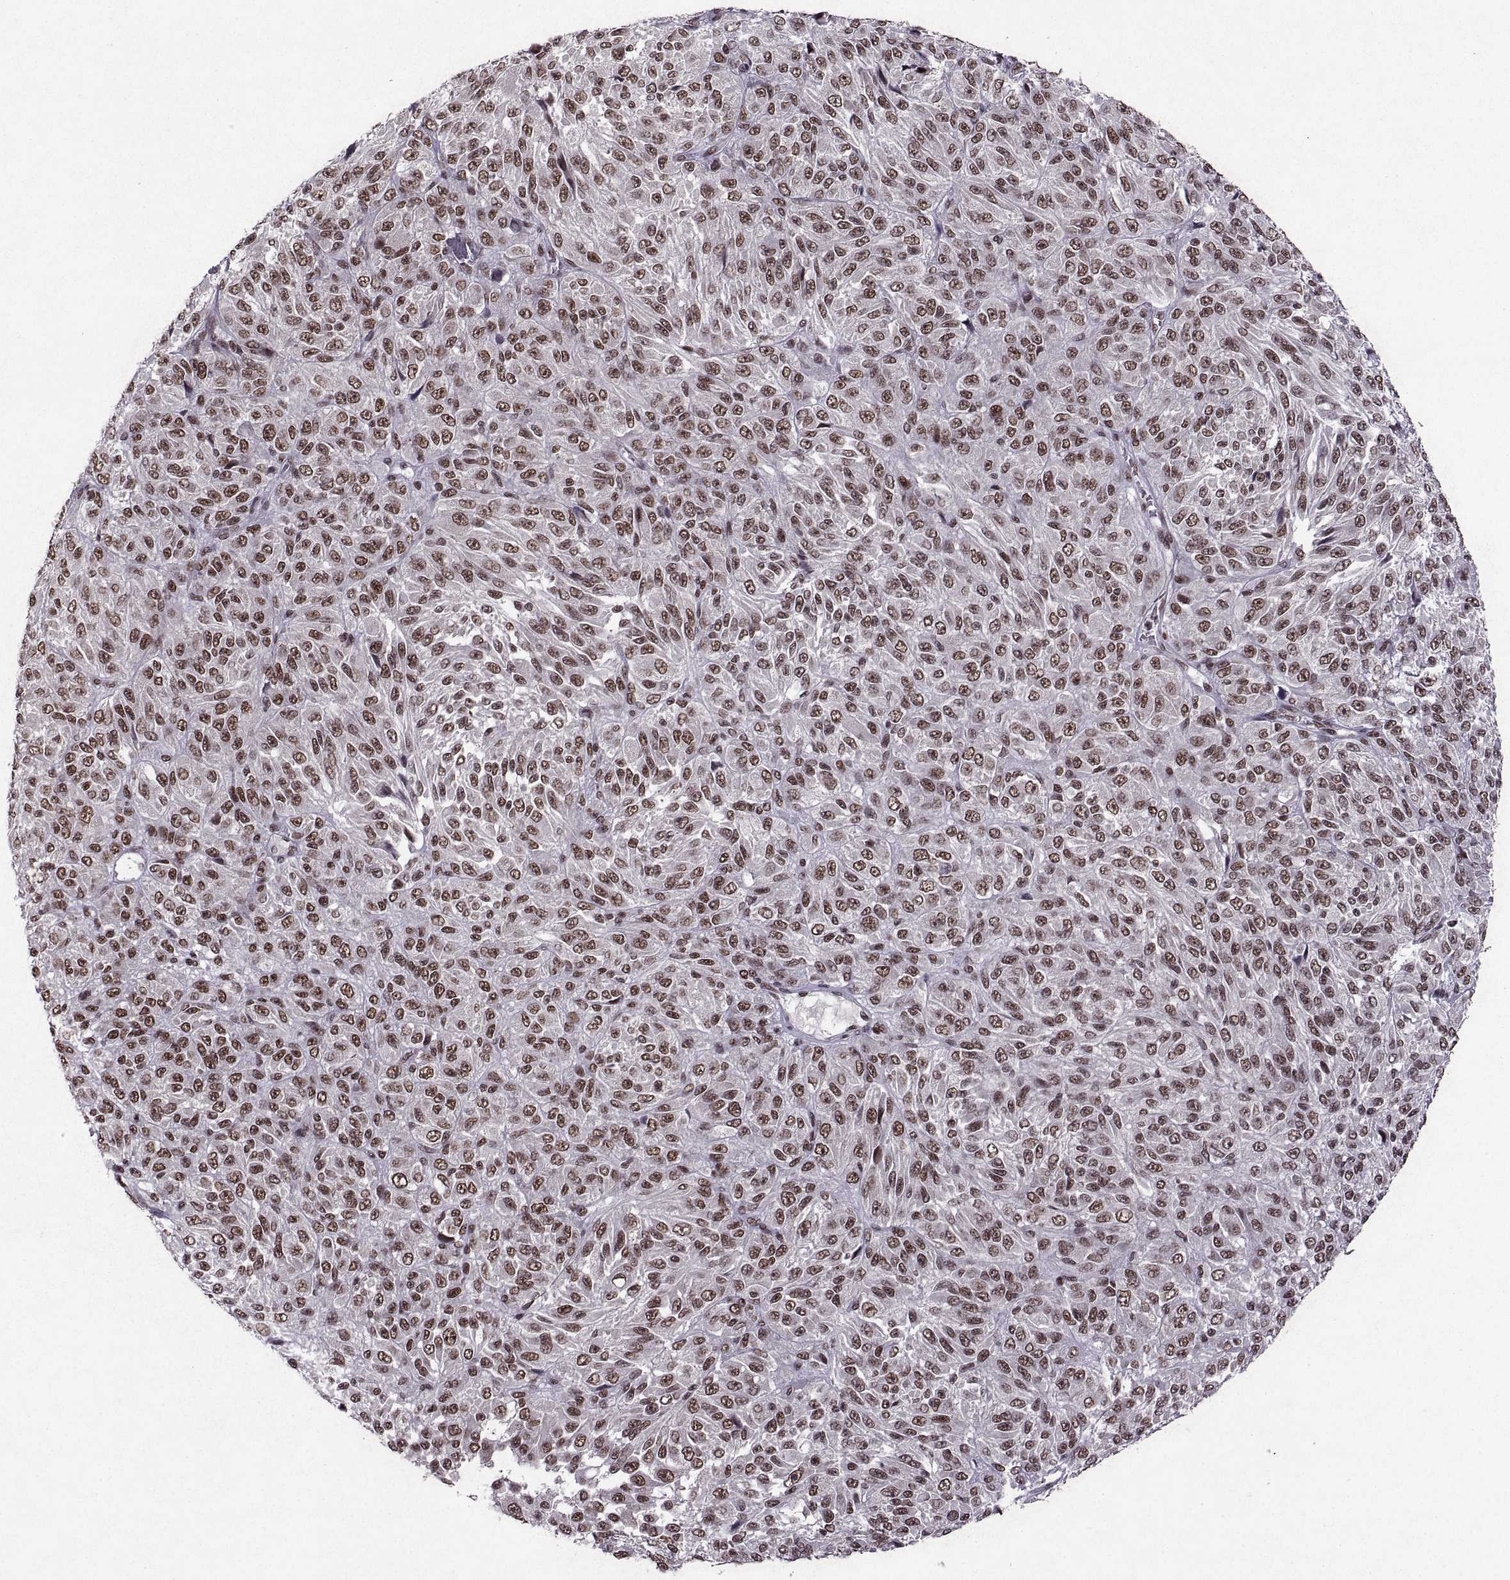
{"staining": {"intensity": "strong", "quantity": ">75%", "location": "nuclear"}, "tissue": "melanoma", "cell_type": "Tumor cells", "image_type": "cancer", "snomed": [{"axis": "morphology", "description": "Malignant melanoma, Metastatic site"}, {"axis": "topography", "description": "Brain"}], "caption": "Tumor cells display high levels of strong nuclear staining in approximately >75% of cells in human malignant melanoma (metastatic site). Using DAB (3,3'-diaminobenzidine) (brown) and hematoxylin (blue) stains, captured at high magnification using brightfield microscopy.", "gene": "MT1E", "patient": {"sex": "female", "age": 56}}